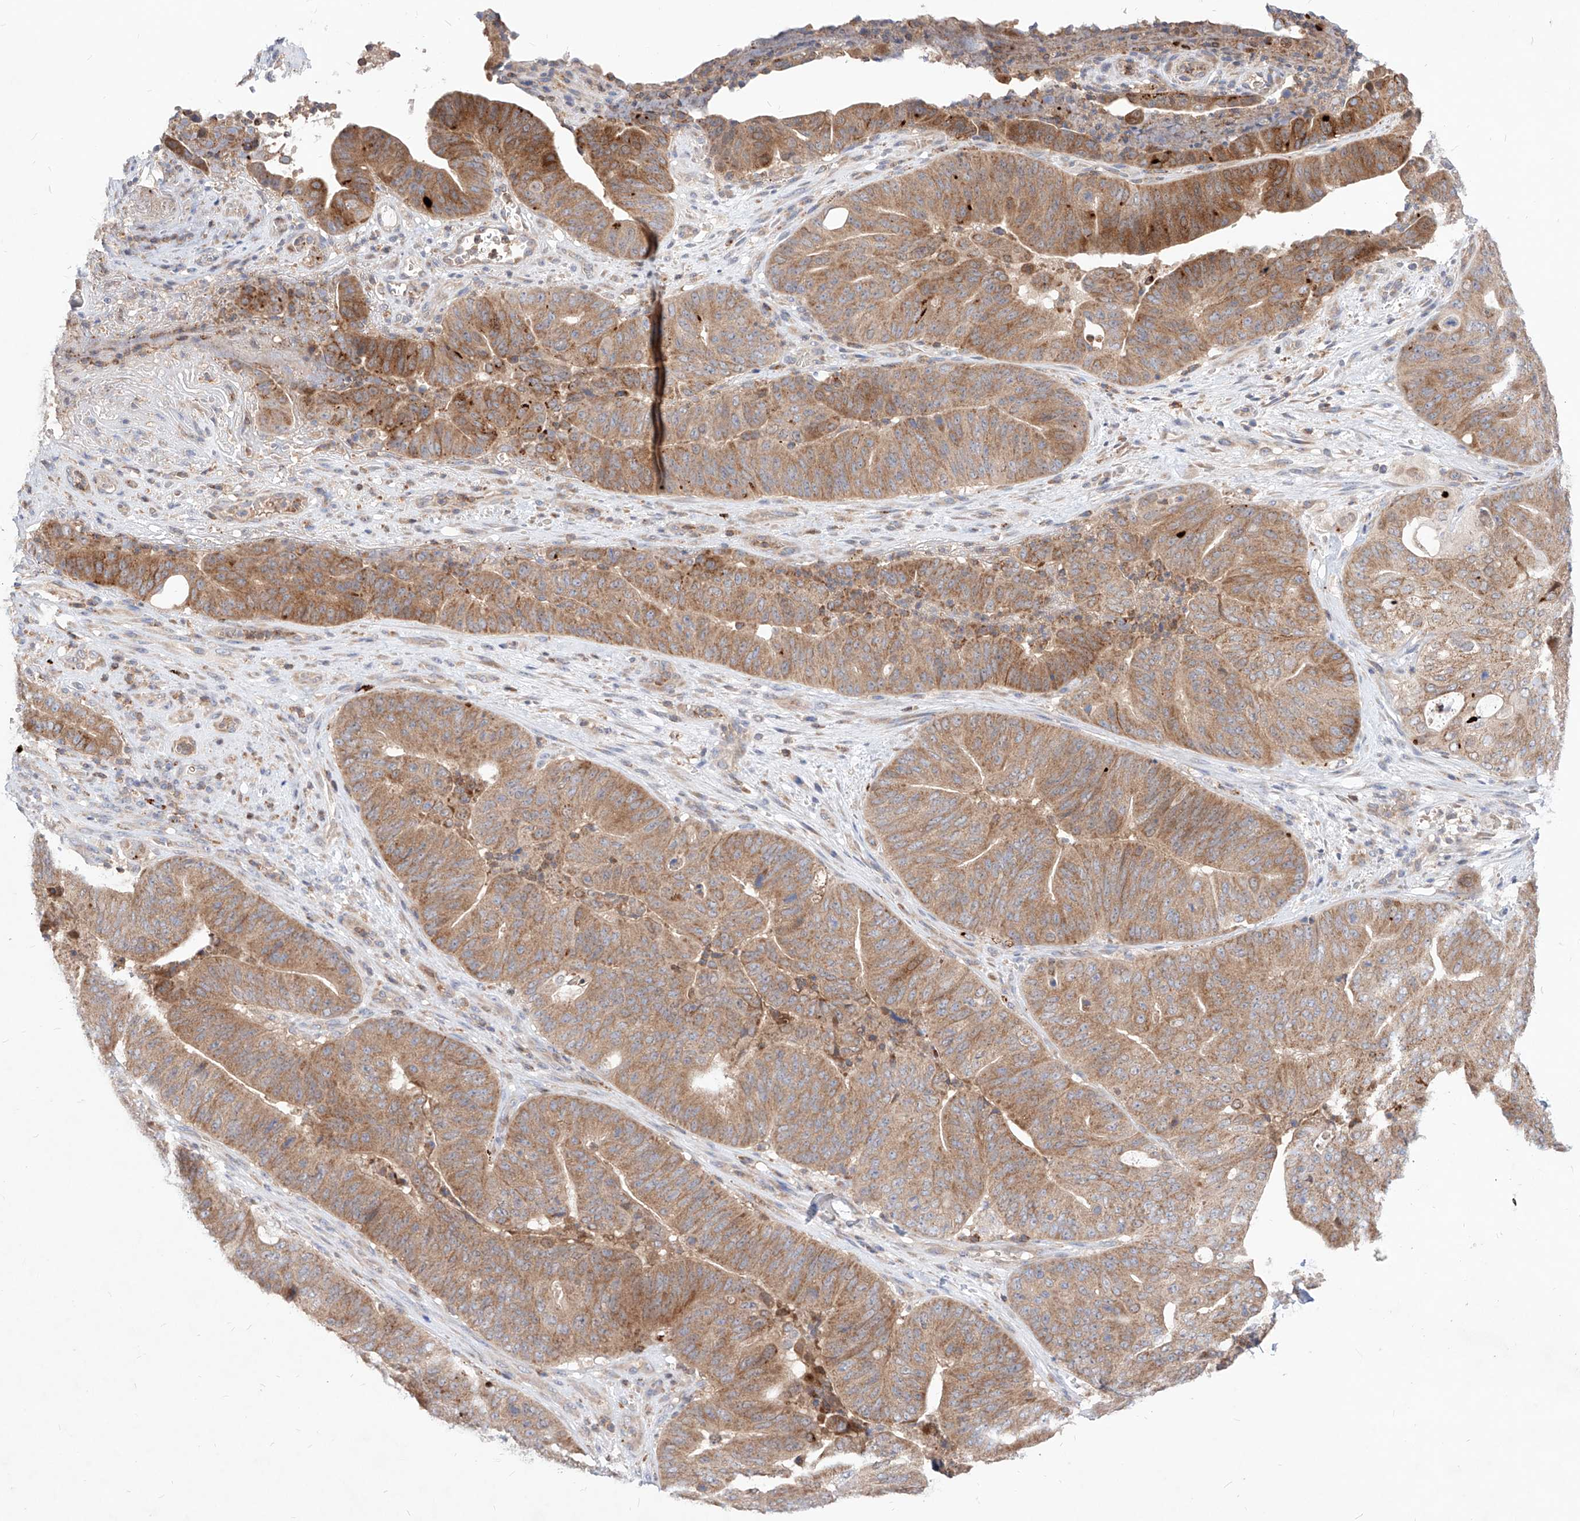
{"staining": {"intensity": "moderate", "quantity": ">75%", "location": "cytoplasmic/membranous"}, "tissue": "pancreatic cancer", "cell_type": "Tumor cells", "image_type": "cancer", "snomed": [{"axis": "morphology", "description": "Adenocarcinoma, NOS"}, {"axis": "topography", "description": "Pancreas"}], "caption": "A brown stain shows moderate cytoplasmic/membranous expression of a protein in human pancreatic cancer tumor cells.", "gene": "TSNAX", "patient": {"sex": "female", "age": 77}}